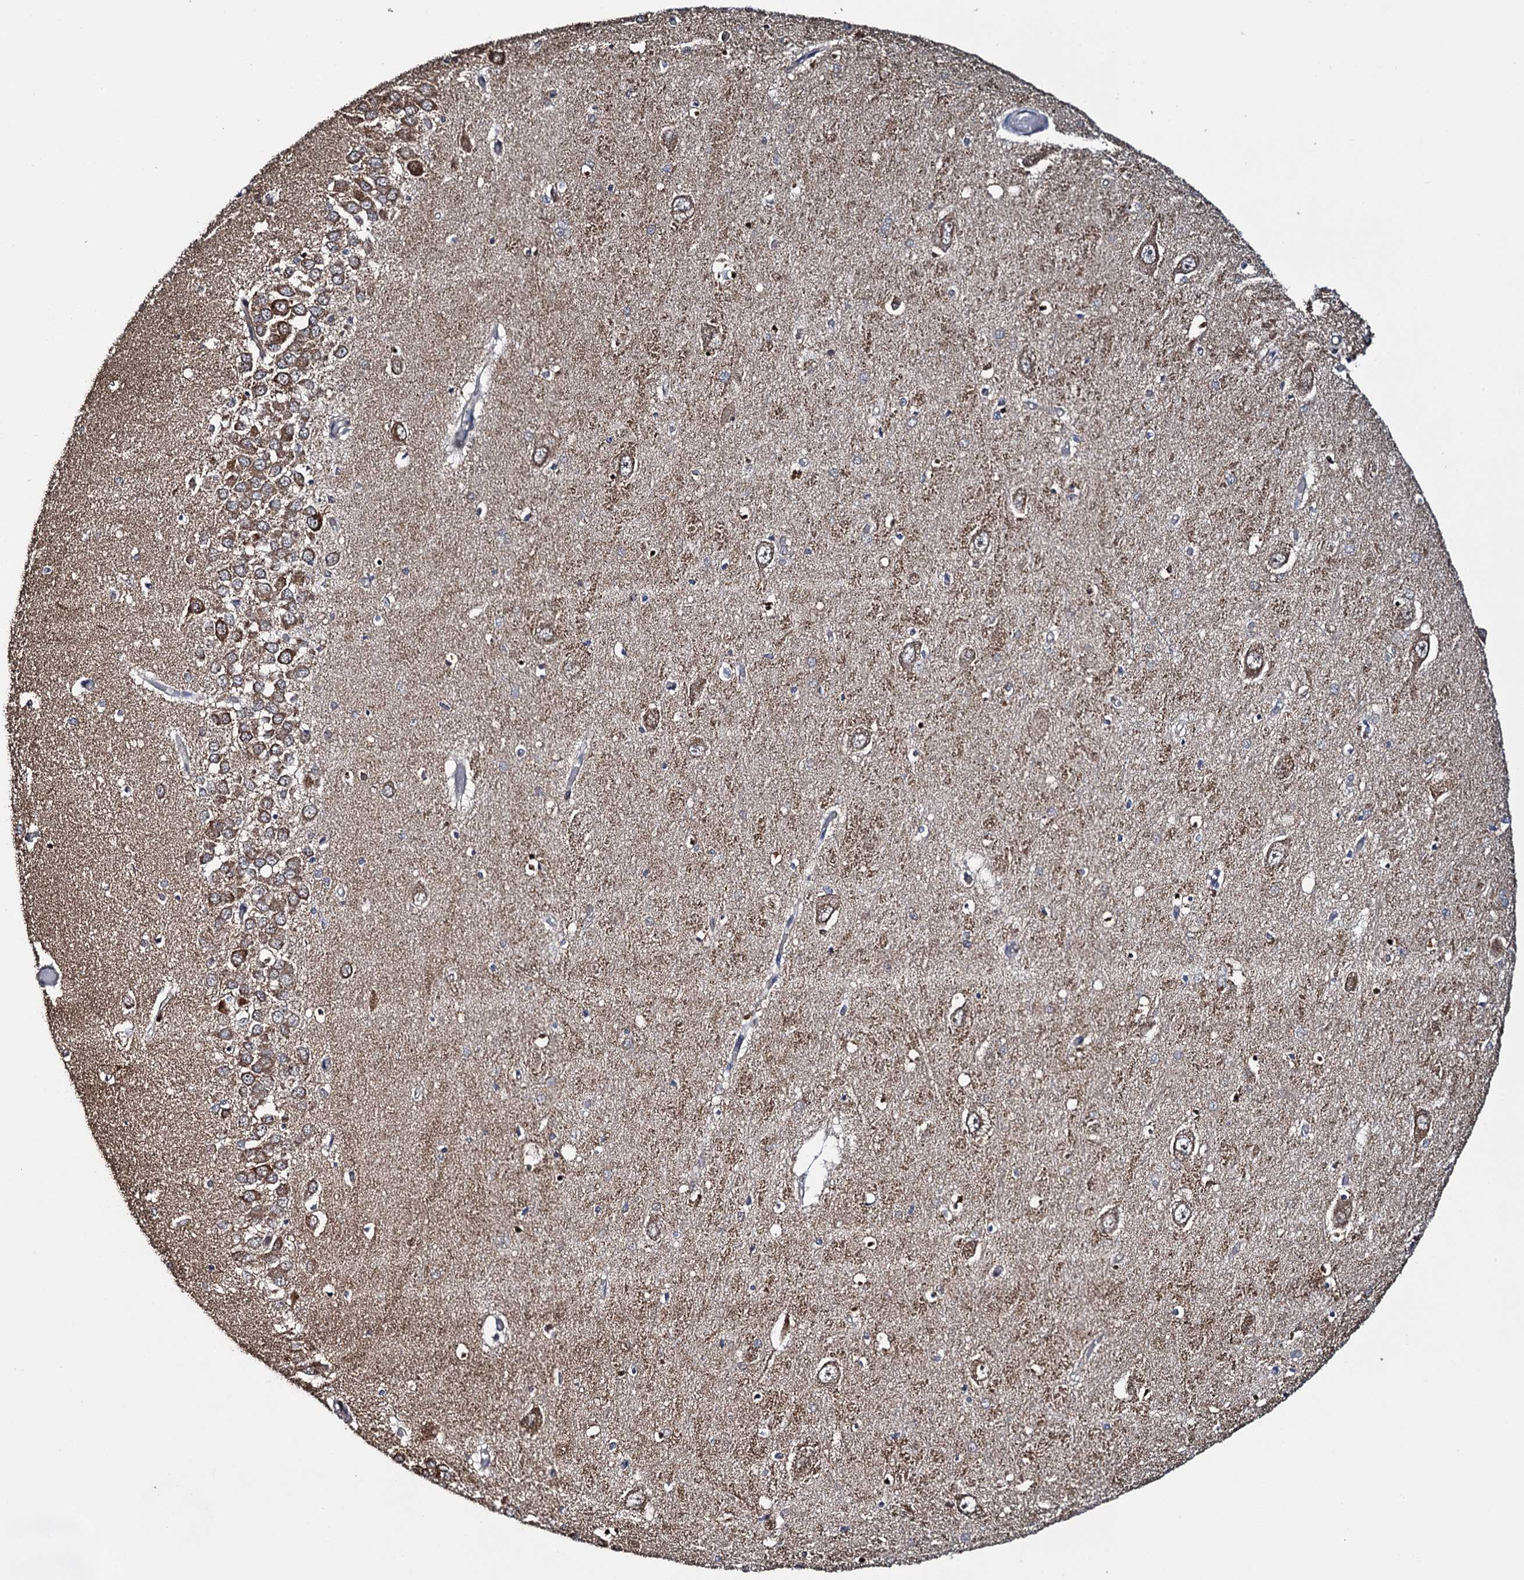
{"staining": {"intensity": "strong", "quantity": "25%-75%", "location": "cytoplasmic/membranous"}, "tissue": "hippocampus", "cell_type": "Glial cells", "image_type": "normal", "snomed": [{"axis": "morphology", "description": "Normal tissue, NOS"}, {"axis": "topography", "description": "Hippocampus"}], "caption": "A histopathology image of hippocampus stained for a protein shows strong cytoplasmic/membranous brown staining in glial cells.", "gene": "CCDC102A", "patient": {"sex": "male", "age": 70}}